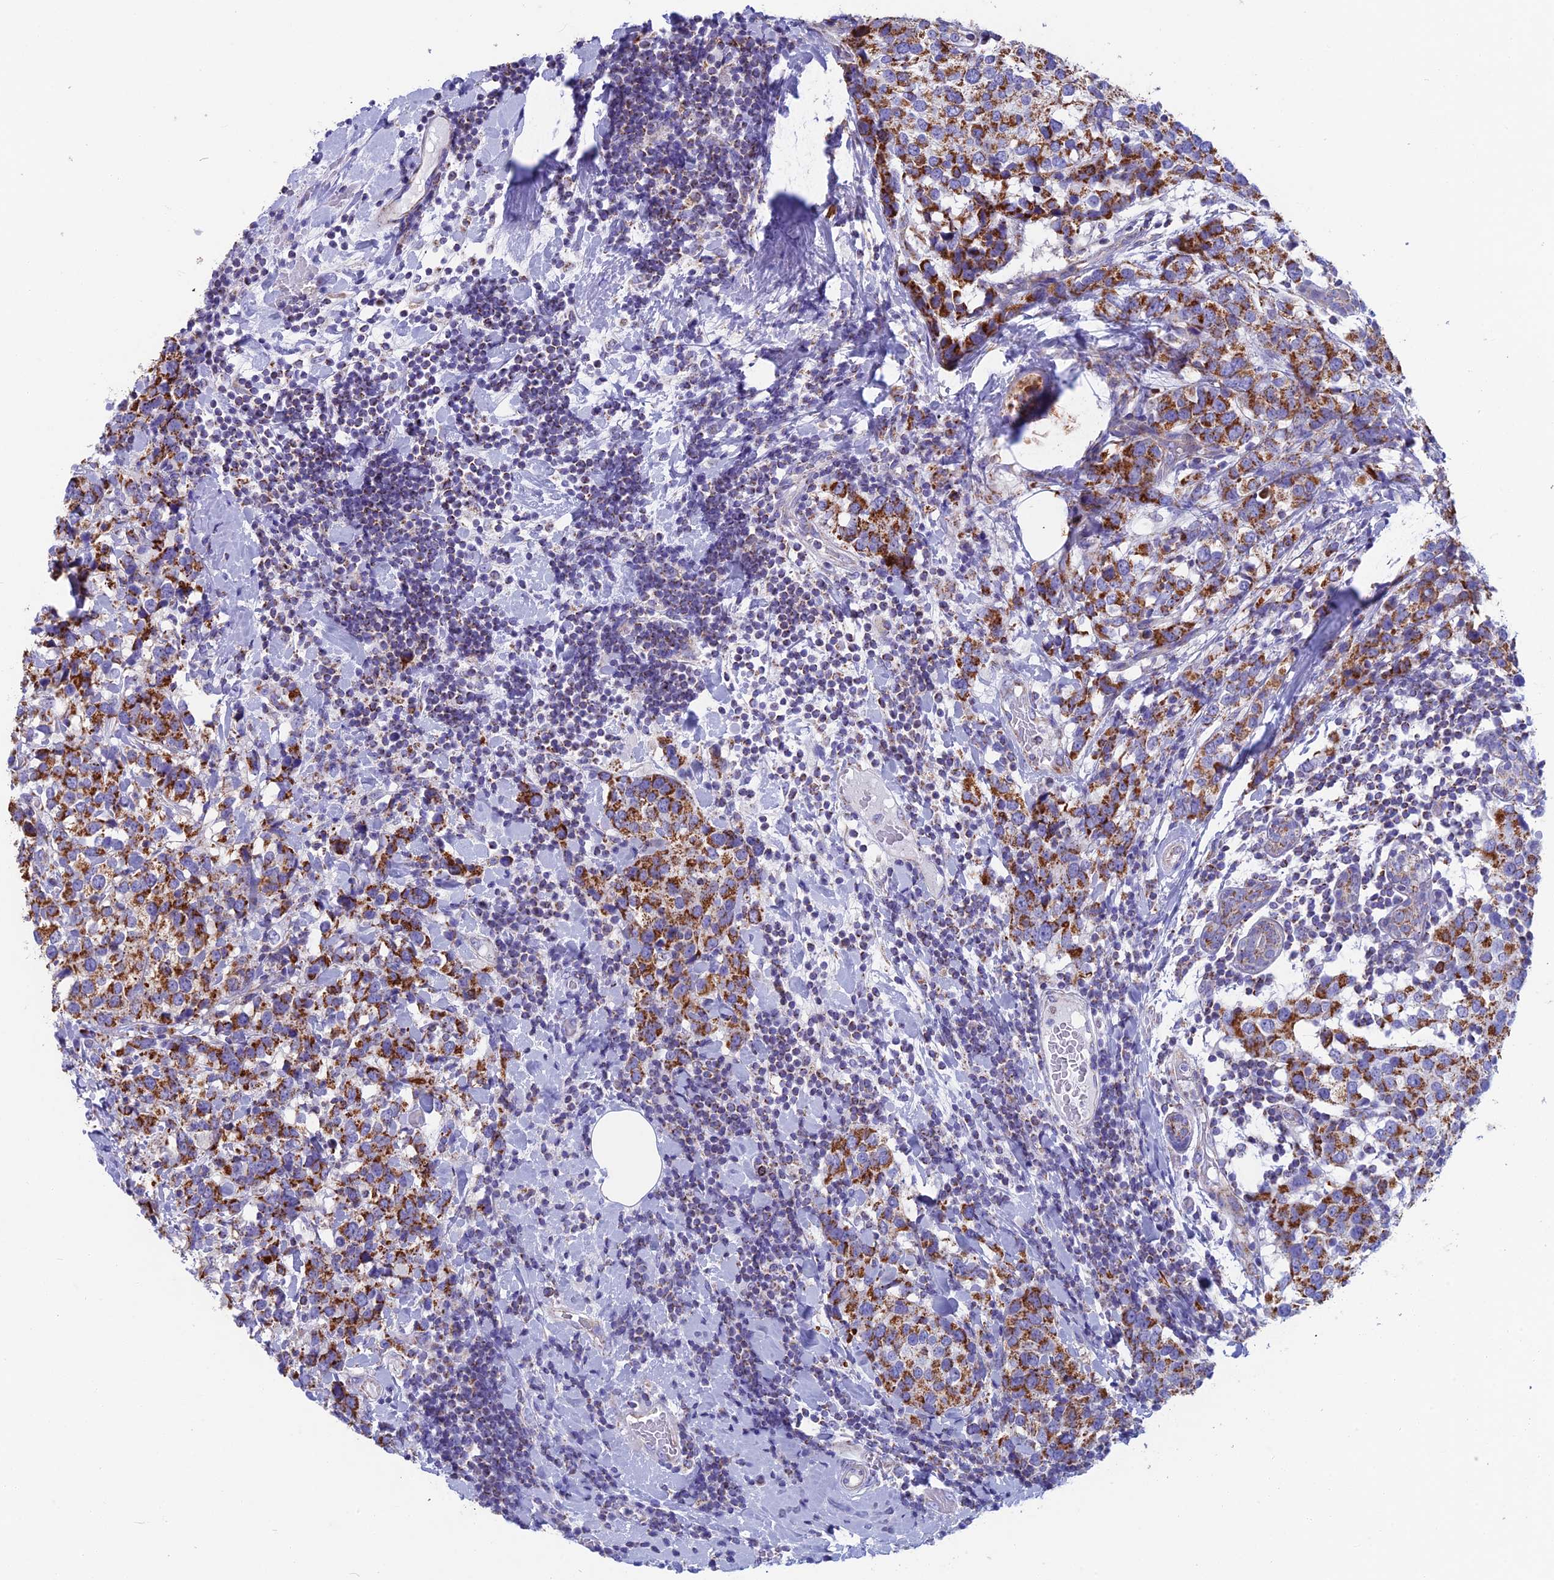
{"staining": {"intensity": "moderate", "quantity": ">75%", "location": "cytoplasmic/membranous"}, "tissue": "breast cancer", "cell_type": "Tumor cells", "image_type": "cancer", "snomed": [{"axis": "morphology", "description": "Lobular carcinoma"}, {"axis": "topography", "description": "Breast"}], "caption": "There is medium levels of moderate cytoplasmic/membranous positivity in tumor cells of breast cancer (lobular carcinoma), as demonstrated by immunohistochemical staining (brown color).", "gene": "CS", "patient": {"sex": "female", "age": 59}}